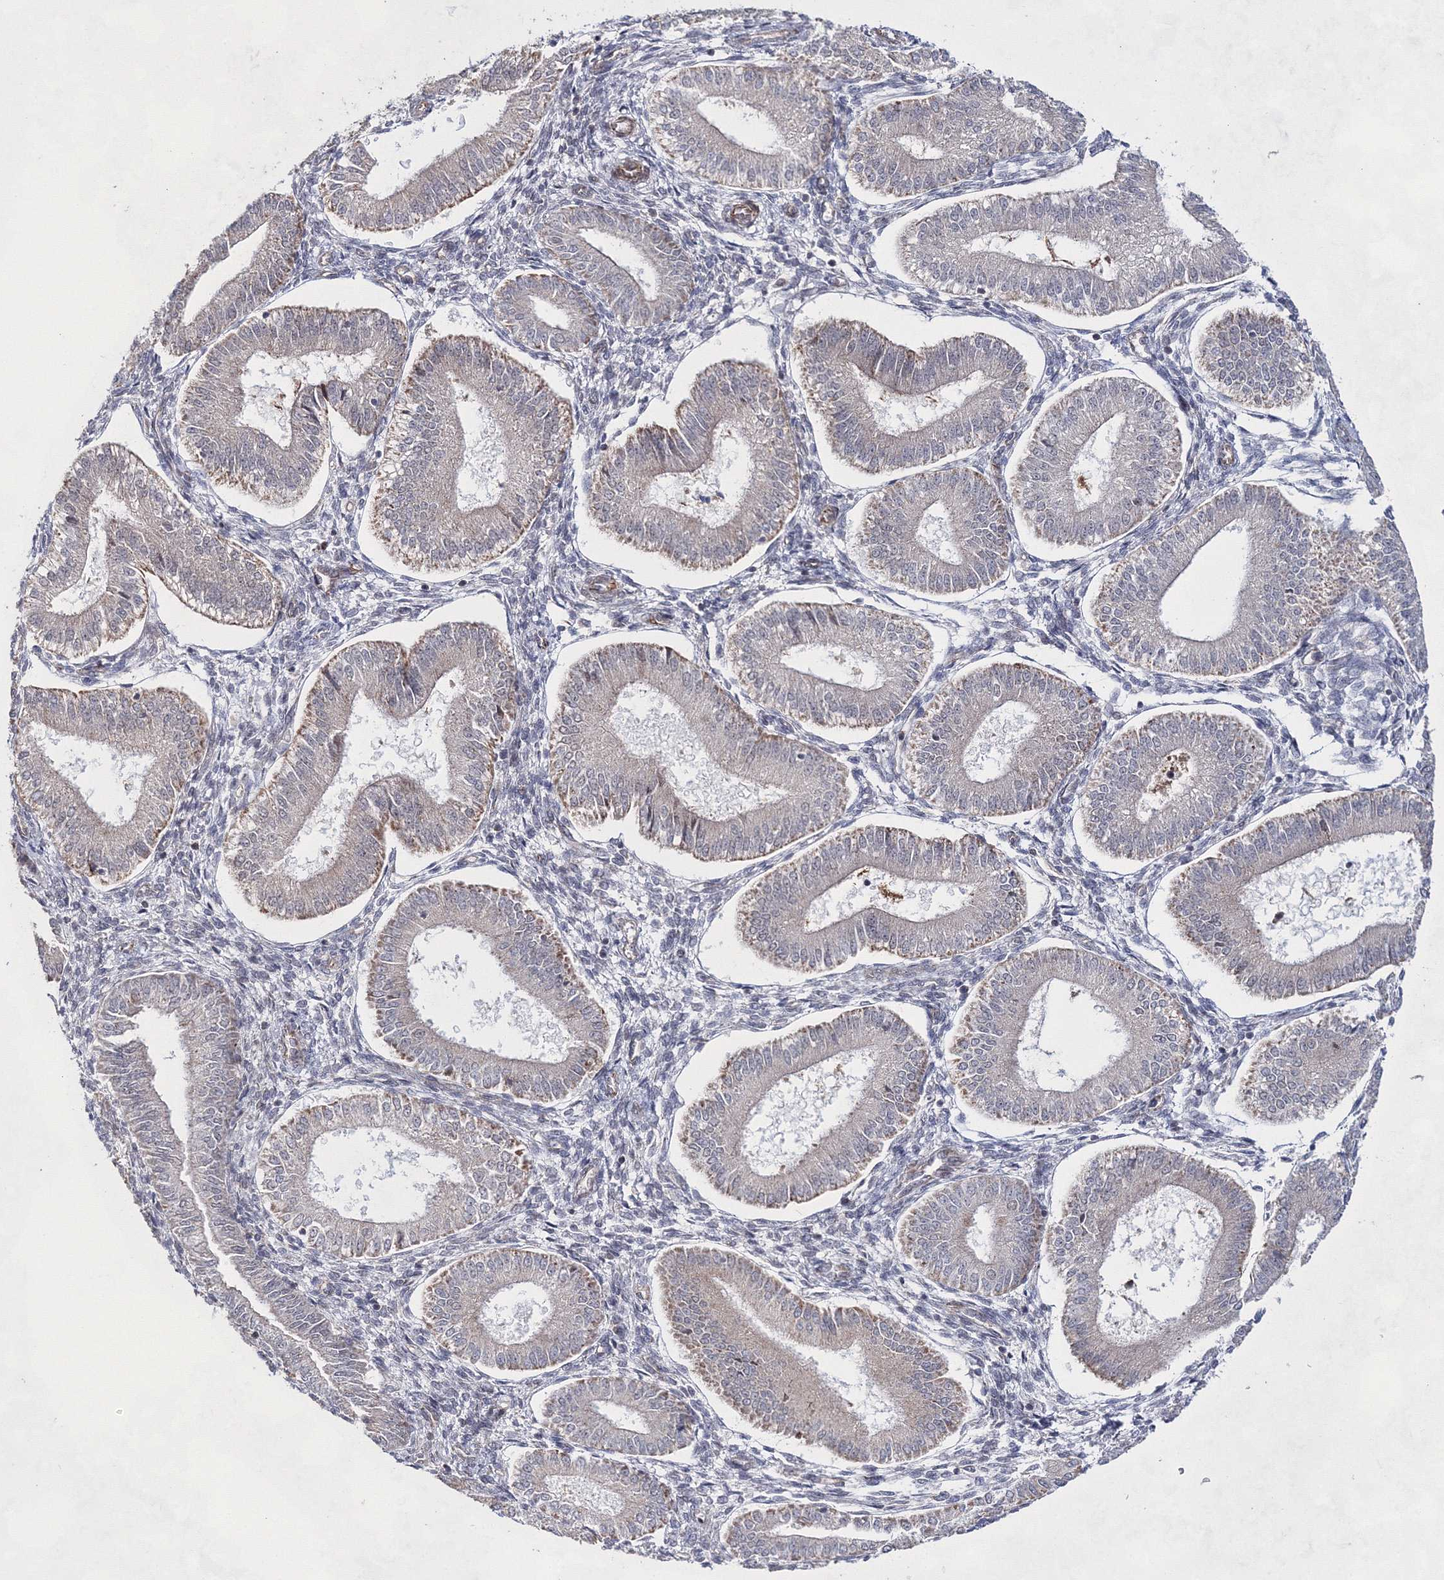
{"staining": {"intensity": "negative", "quantity": "none", "location": "none"}, "tissue": "endometrium", "cell_type": "Cells in endometrial stroma", "image_type": "normal", "snomed": [{"axis": "morphology", "description": "Normal tissue, NOS"}, {"axis": "topography", "description": "Endometrium"}], "caption": "IHC of unremarkable endometrium shows no expression in cells in endometrial stroma.", "gene": "SNIP1", "patient": {"sex": "female", "age": 39}}